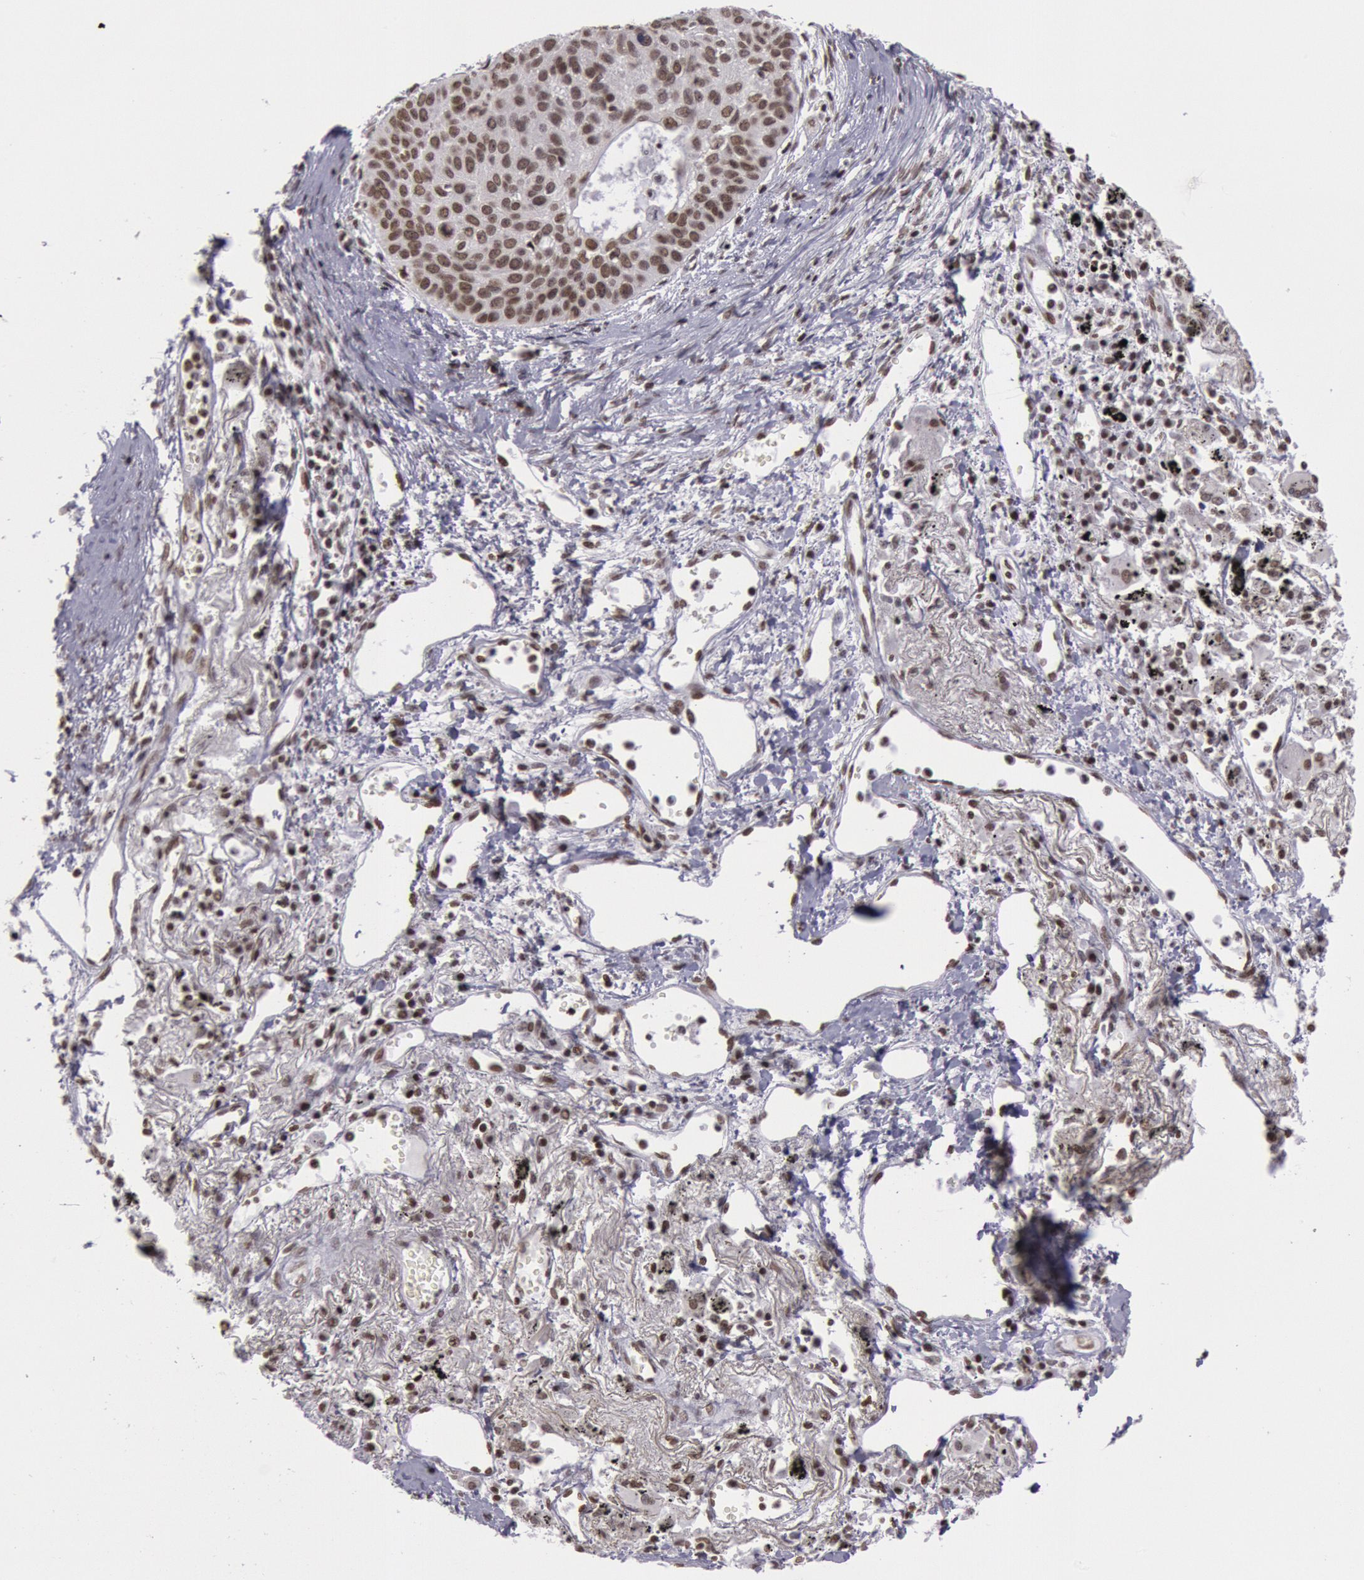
{"staining": {"intensity": "moderate", "quantity": ">75%", "location": "nuclear"}, "tissue": "lung cancer", "cell_type": "Tumor cells", "image_type": "cancer", "snomed": [{"axis": "morphology", "description": "Squamous cell carcinoma, NOS"}, {"axis": "topography", "description": "Lung"}], "caption": "This image displays IHC staining of lung squamous cell carcinoma, with medium moderate nuclear staining in about >75% of tumor cells.", "gene": "NKAP", "patient": {"sex": "male", "age": 71}}